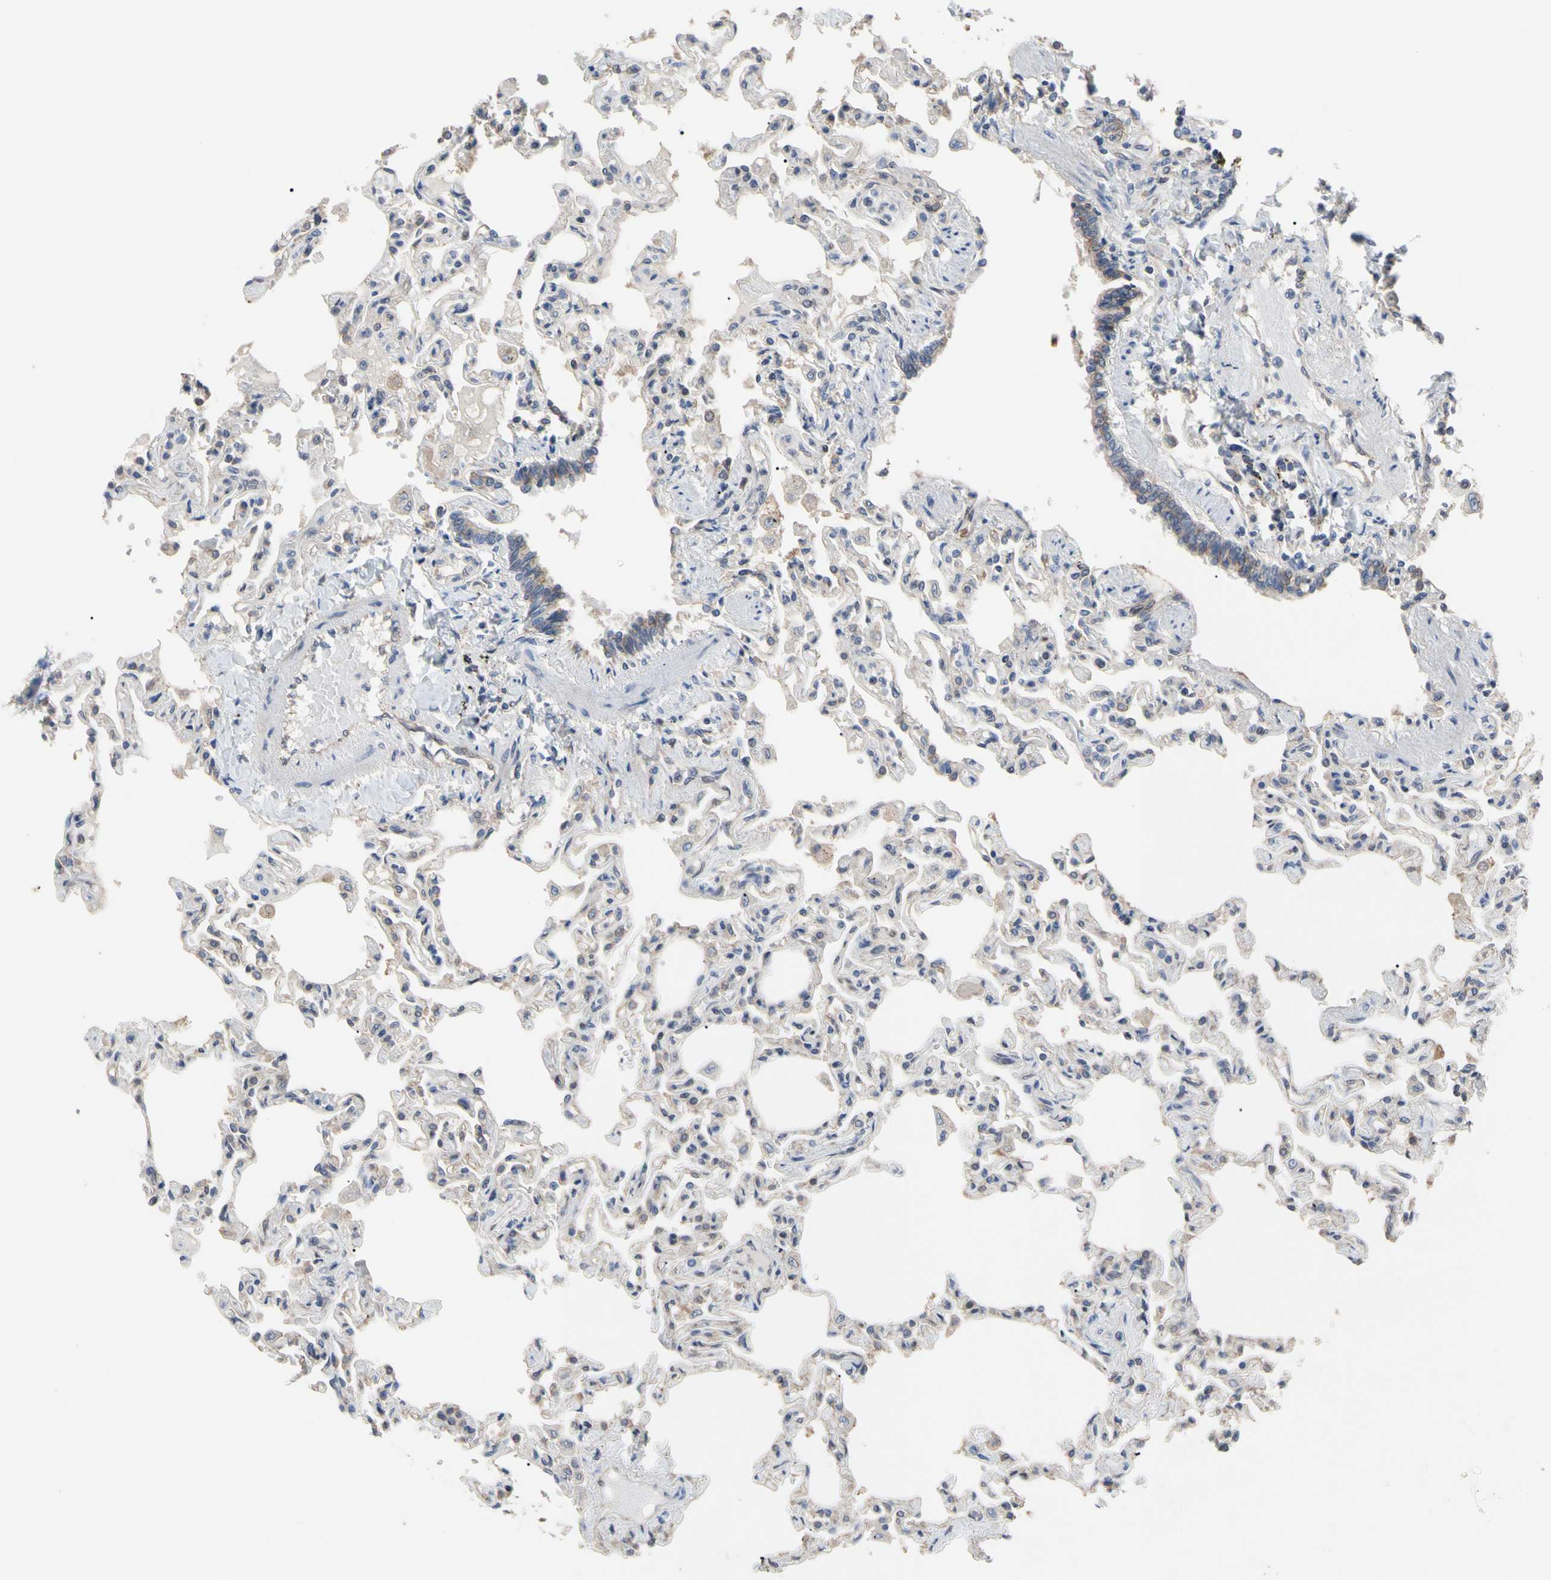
{"staining": {"intensity": "moderate", "quantity": "25%-75%", "location": "cytoplasmic/membranous"}, "tissue": "lung", "cell_type": "Alveolar cells", "image_type": "normal", "snomed": [{"axis": "morphology", "description": "Normal tissue, NOS"}, {"axis": "topography", "description": "Lung"}], "caption": "Moderate cytoplasmic/membranous protein staining is appreciated in approximately 25%-75% of alveolar cells in lung. The protein is shown in brown color, while the nuclei are stained blue.", "gene": "DPP8", "patient": {"sex": "male", "age": 21}}